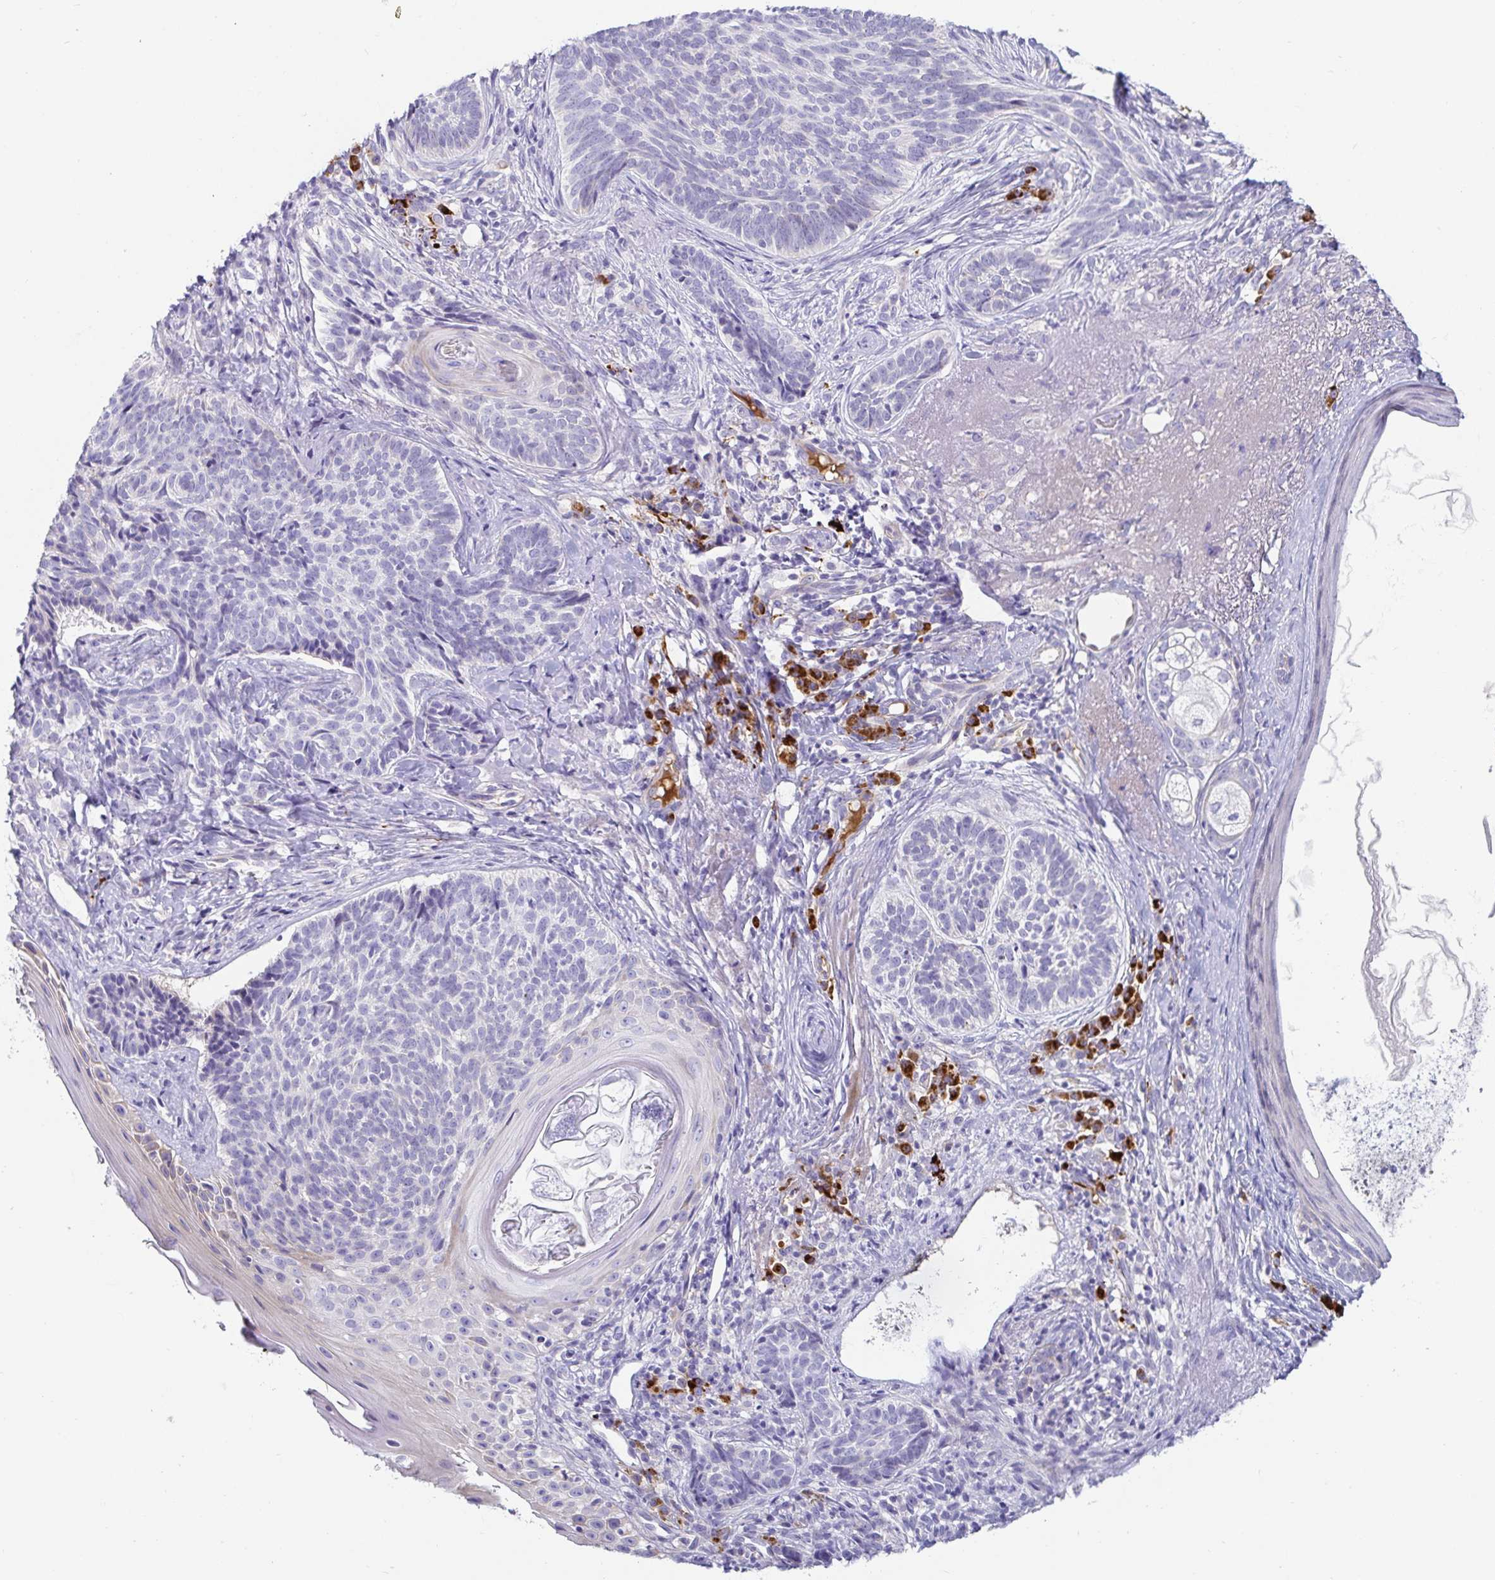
{"staining": {"intensity": "negative", "quantity": "none", "location": "none"}, "tissue": "skin cancer", "cell_type": "Tumor cells", "image_type": "cancer", "snomed": [{"axis": "morphology", "description": "Basal cell carcinoma"}, {"axis": "topography", "description": "Skin"}], "caption": "Immunohistochemistry micrograph of neoplastic tissue: skin basal cell carcinoma stained with DAB reveals no significant protein positivity in tumor cells.", "gene": "C4orf17", "patient": {"sex": "female", "age": 74}}